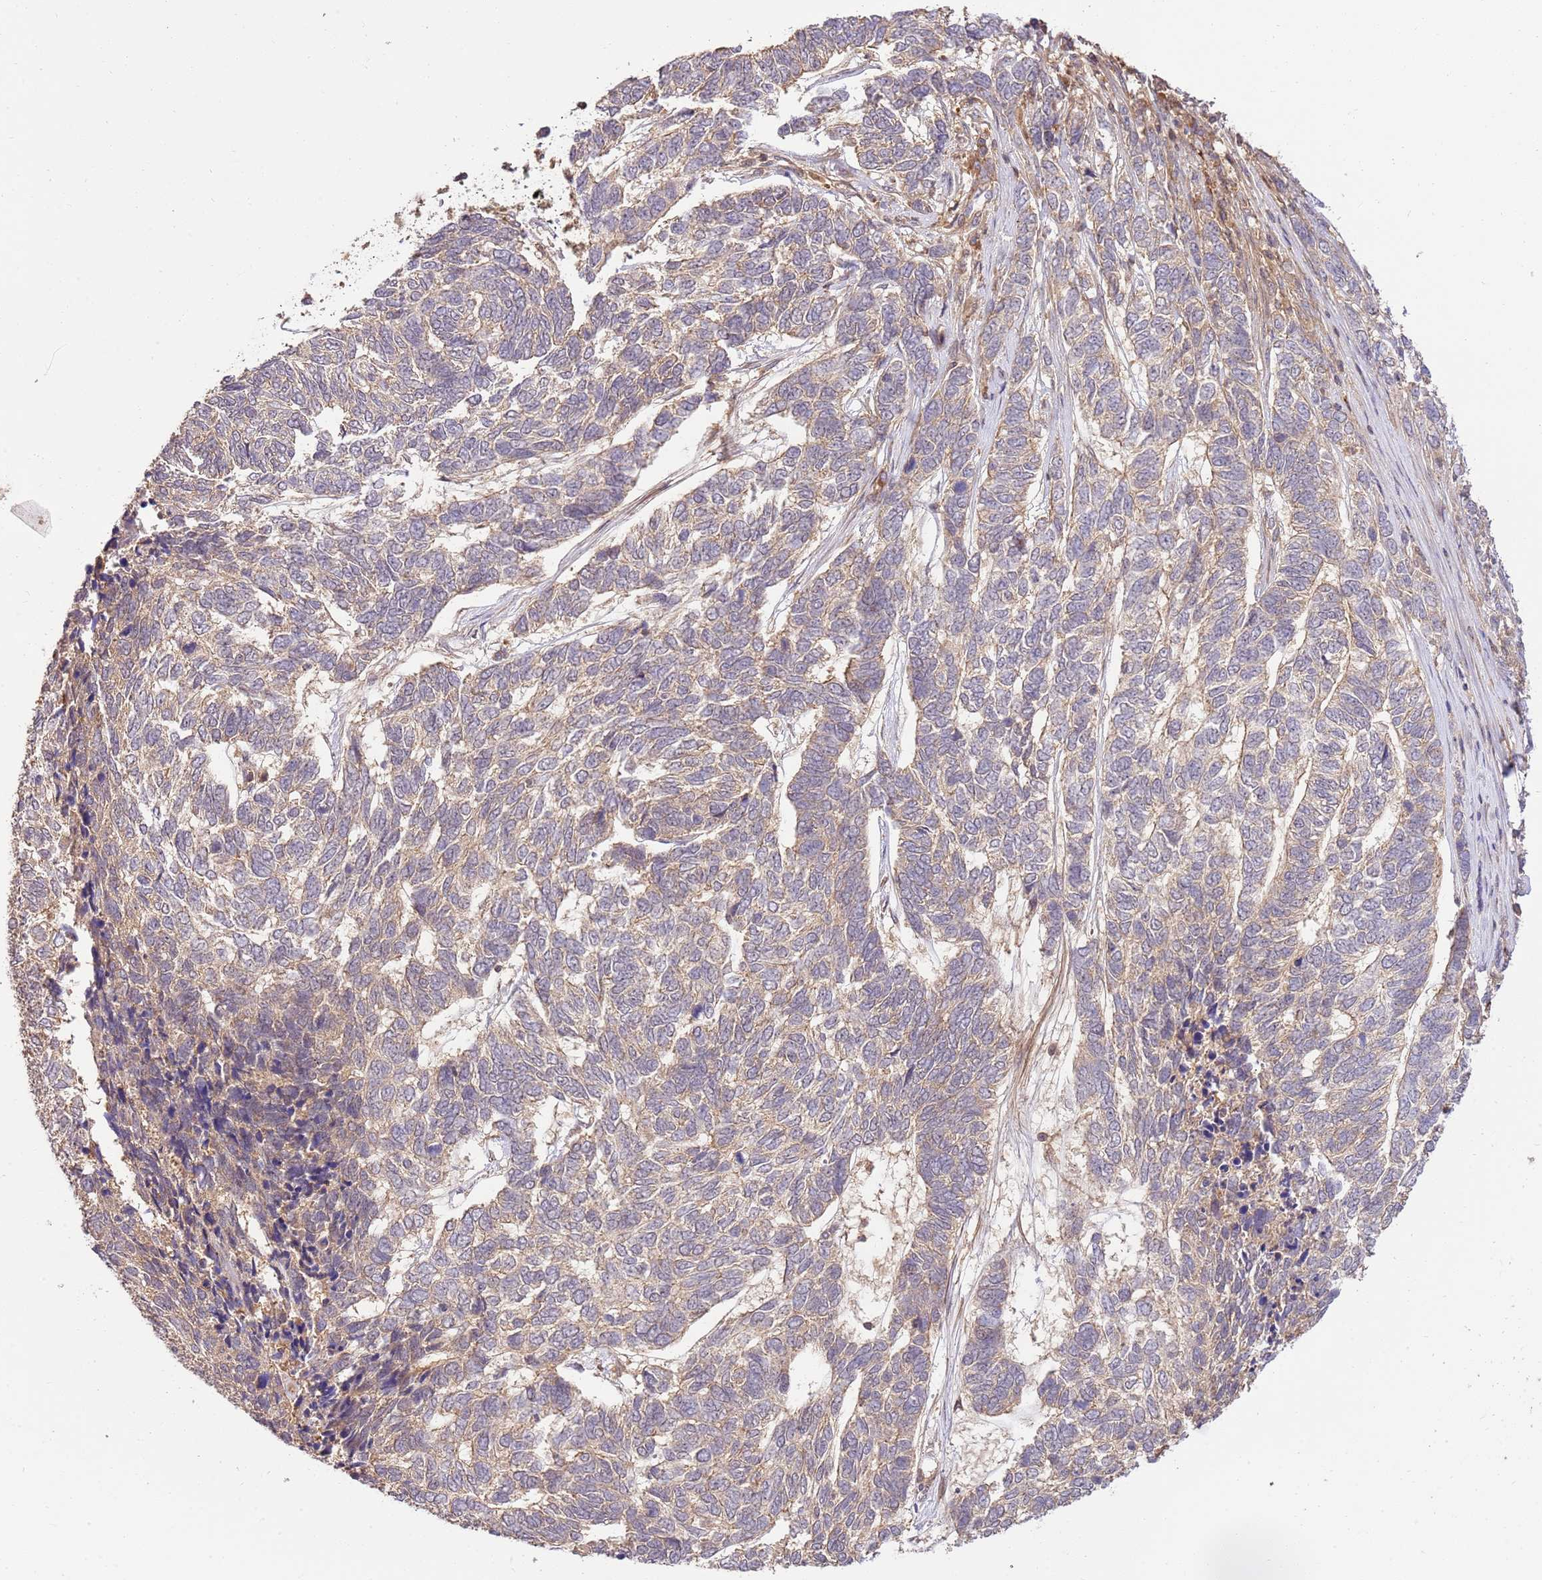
{"staining": {"intensity": "weak", "quantity": "<25%", "location": "cytoplasmic/membranous"}, "tissue": "skin cancer", "cell_type": "Tumor cells", "image_type": "cancer", "snomed": [{"axis": "morphology", "description": "Basal cell carcinoma"}, {"axis": "topography", "description": "Skin"}], "caption": "Immunohistochemistry (IHC) photomicrograph of neoplastic tissue: human skin cancer (basal cell carcinoma) stained with DAB (3,3'-diaminobenzidine) demonstrates no significant protein positivity in tumor cells.", "gene": "GAREM1", "patient": {"sex": "female", "age": 65}}